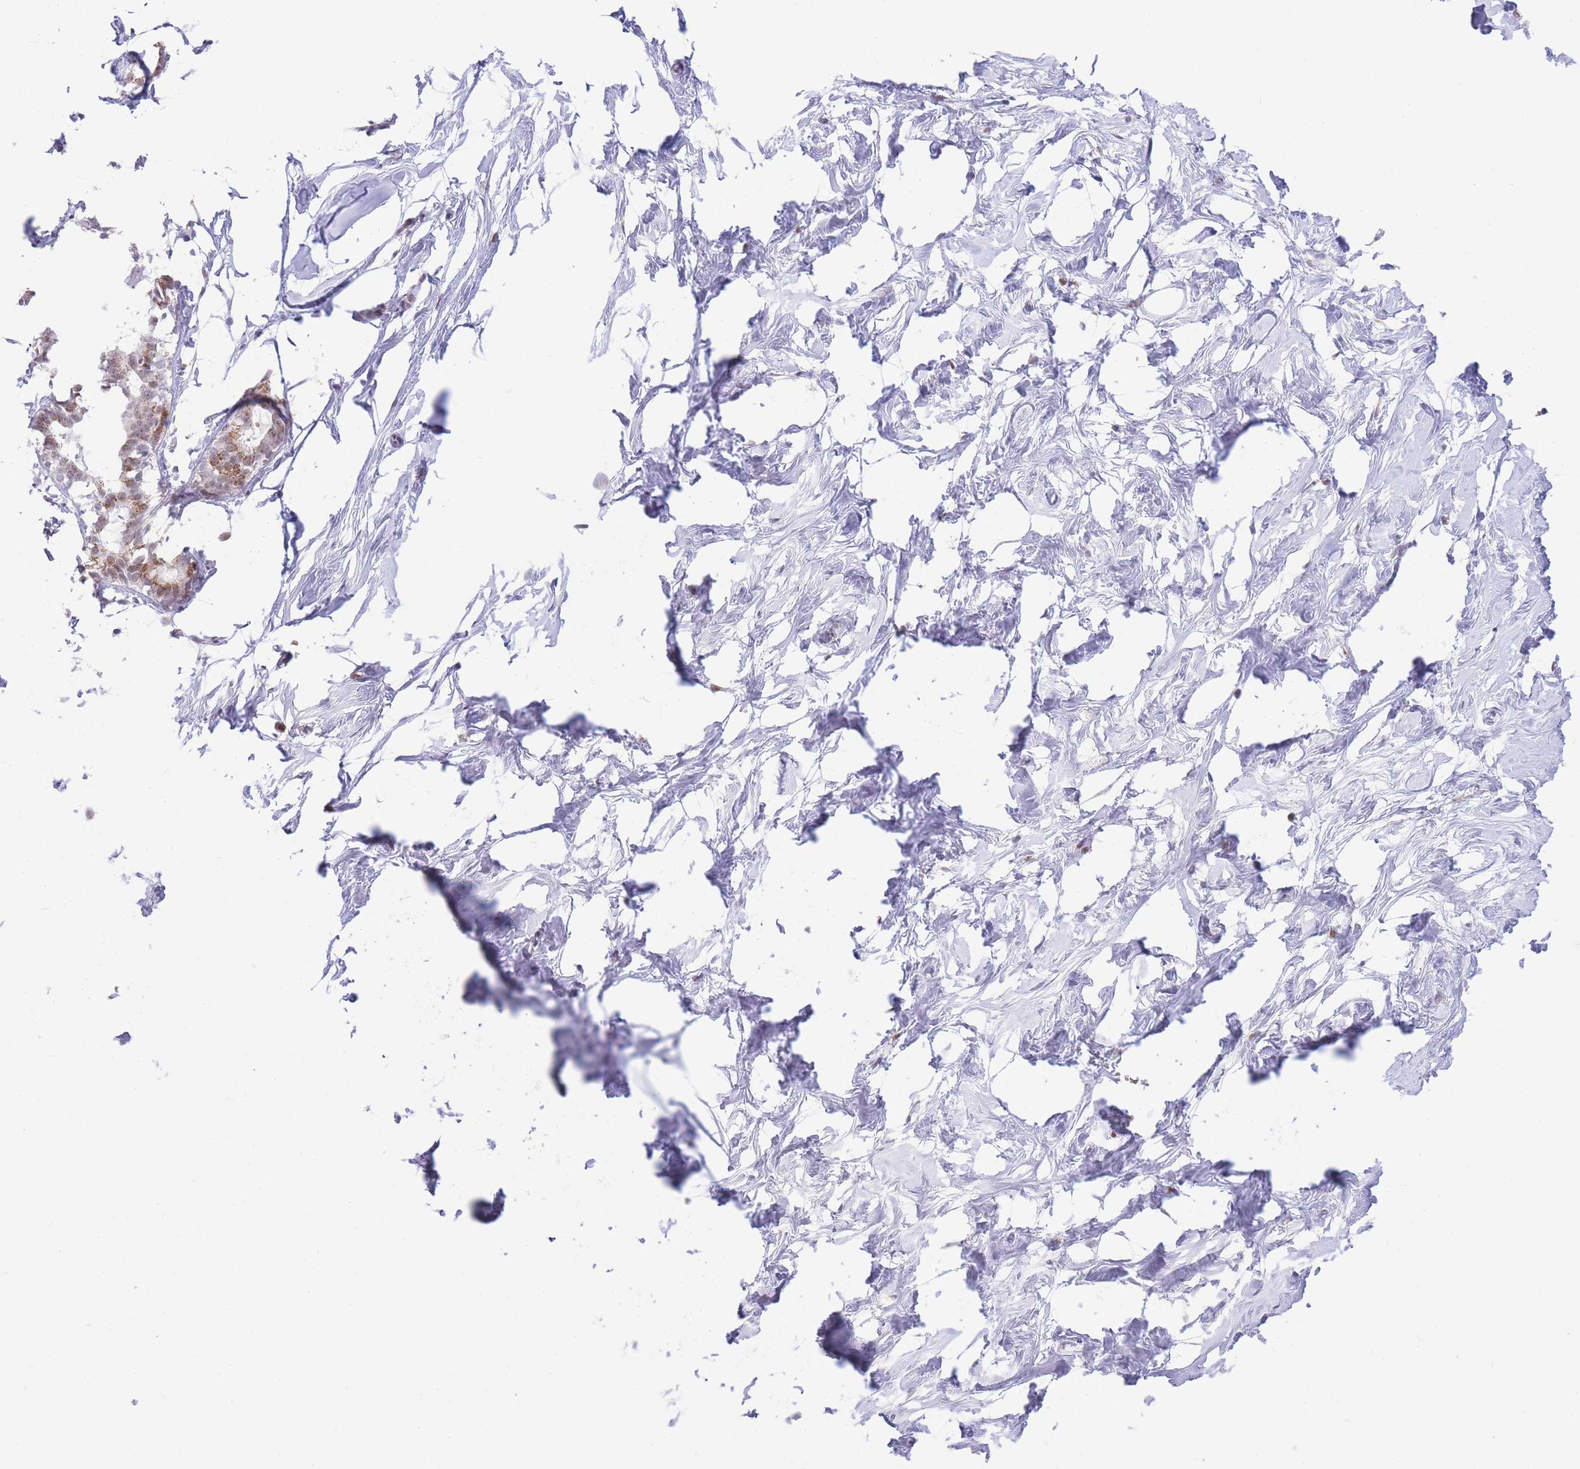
{"staining": {"intensity": "negative", "quantity": "none", "location": "none"}, "tissue": "breast", "cell_type": "Adipocytes", "image_type": "normal", "snomed": [{"axis": "morphology", "description": "Normal tissue, NOS"}, {"axis": "morphology", "description": "Adenoma, NOS"}, {"axis": "topography", "description": "Breast"}], "caption": "Image shows no significant protein positivity in adipocytes of benign breast.", "gene": "INO80C", "patient": {"sex": "female", "age": 23}}